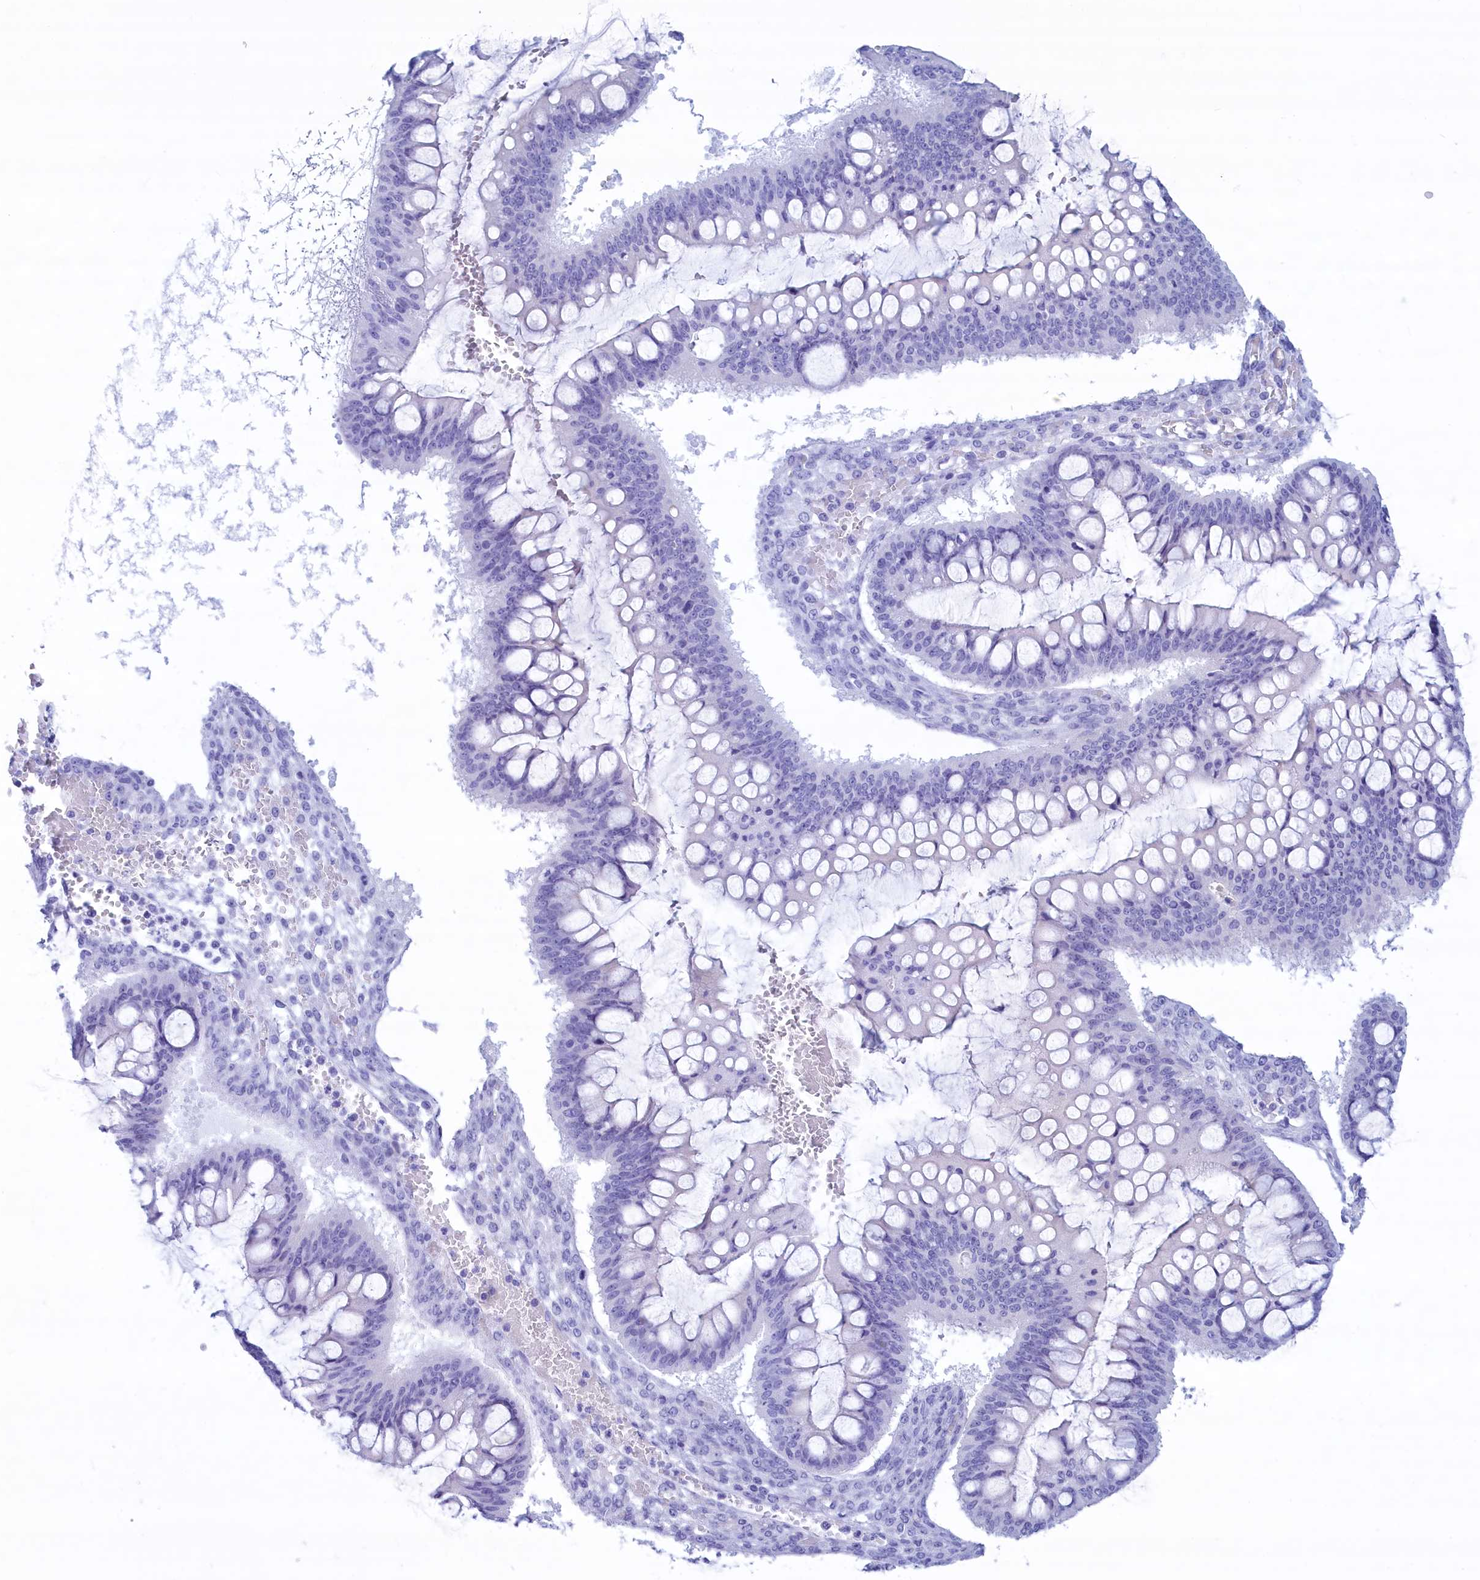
{"staining": {"intensity": "negative", "quantity": "none", "location": "none"}, "tissue": "ovarian cancer", "cell_type": "Tumor cells", "image_type": "cancer", "snomed": [{"axis": "morphology", "description": "Cystadenocarcinoma, mucinous, NOS"}, {"axis": "topography", "description": "Ovary"}], "caption": "Protein analysis of ovarian cancer (mucinous cystadenocarcinoma) exhibits no significant staining in tumor cells. The staining is performed using DAB brown chromogen with nuclei counter-stained in using hematoxylin.", "gene": "MPV17L2", "patient": {"sex": "female", "age": 73}}